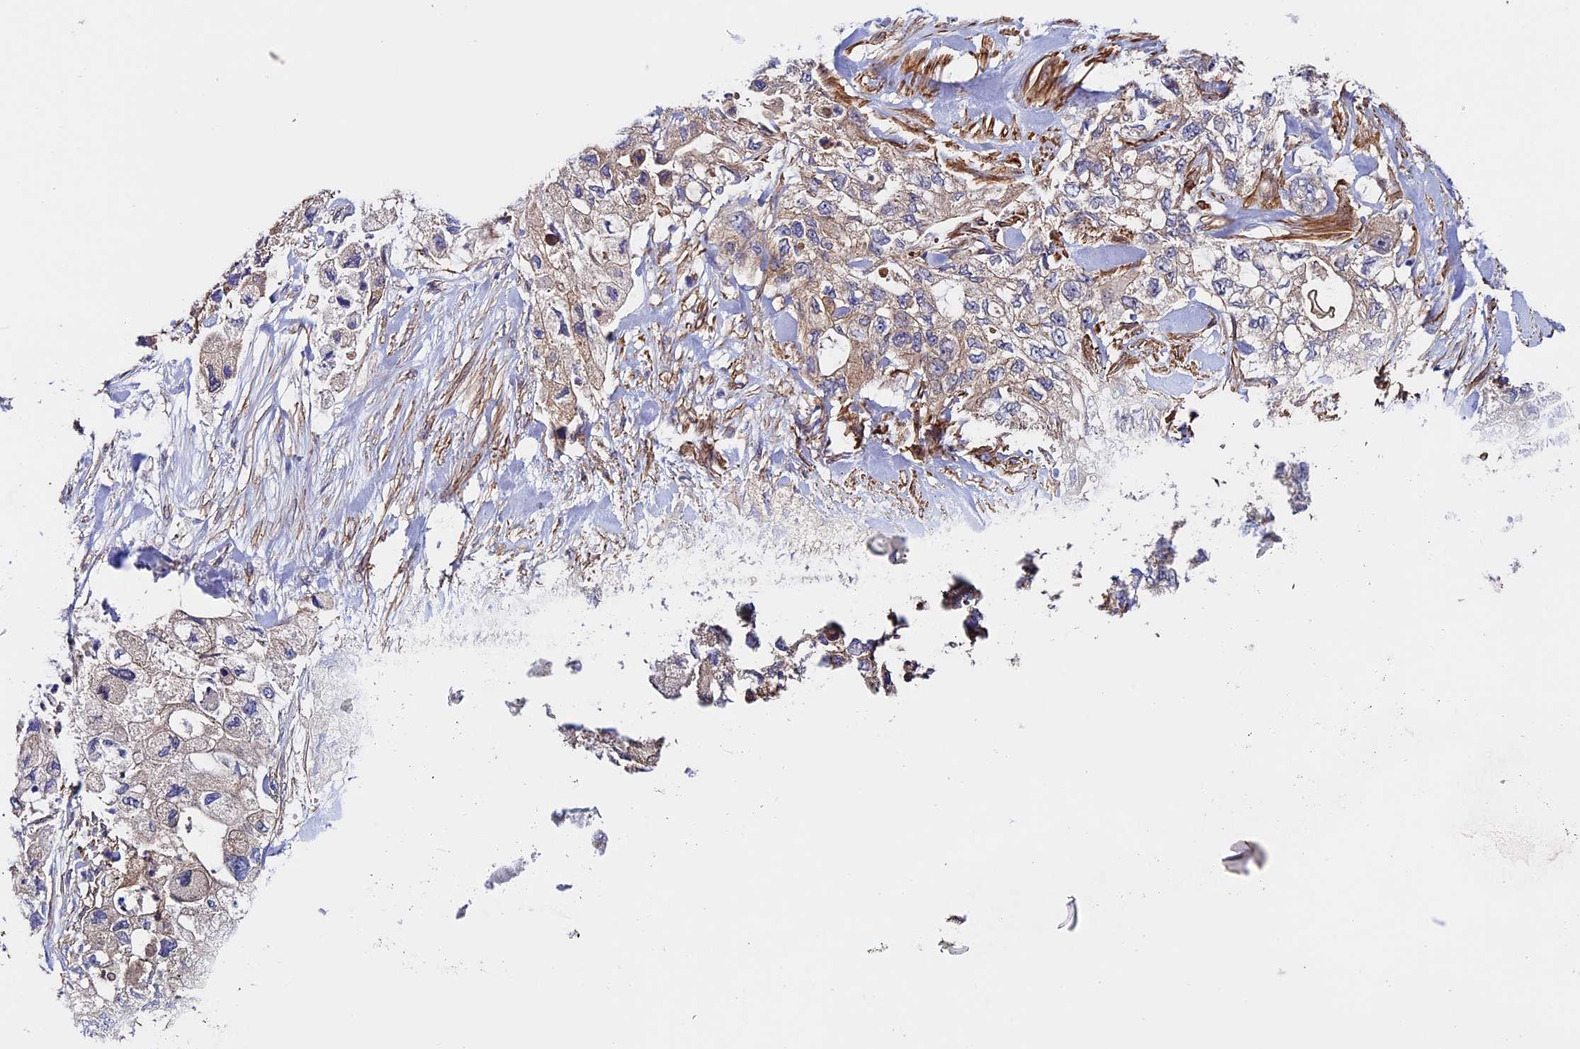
{"staining": {"intensity": "weak", "quantity": "<25%", "location": "cytoplasmic/membranous"}, "tissue": "pancreatic cancer", "cell_type": "Tumor cells", "image_type": "cancer", "snomed": [{"axis": "morphology", "description": "Adenocarcinoma, NOS"}, {"axis": "topography", "description": "Pancreas"}], "caption": "Tumor cells show no significant positivity in adenocarcinoma (pancreatic). Nuclei are stained in blue.", "gene": "SLC9A5", "patient": {"sex": "female", "age": 73}}